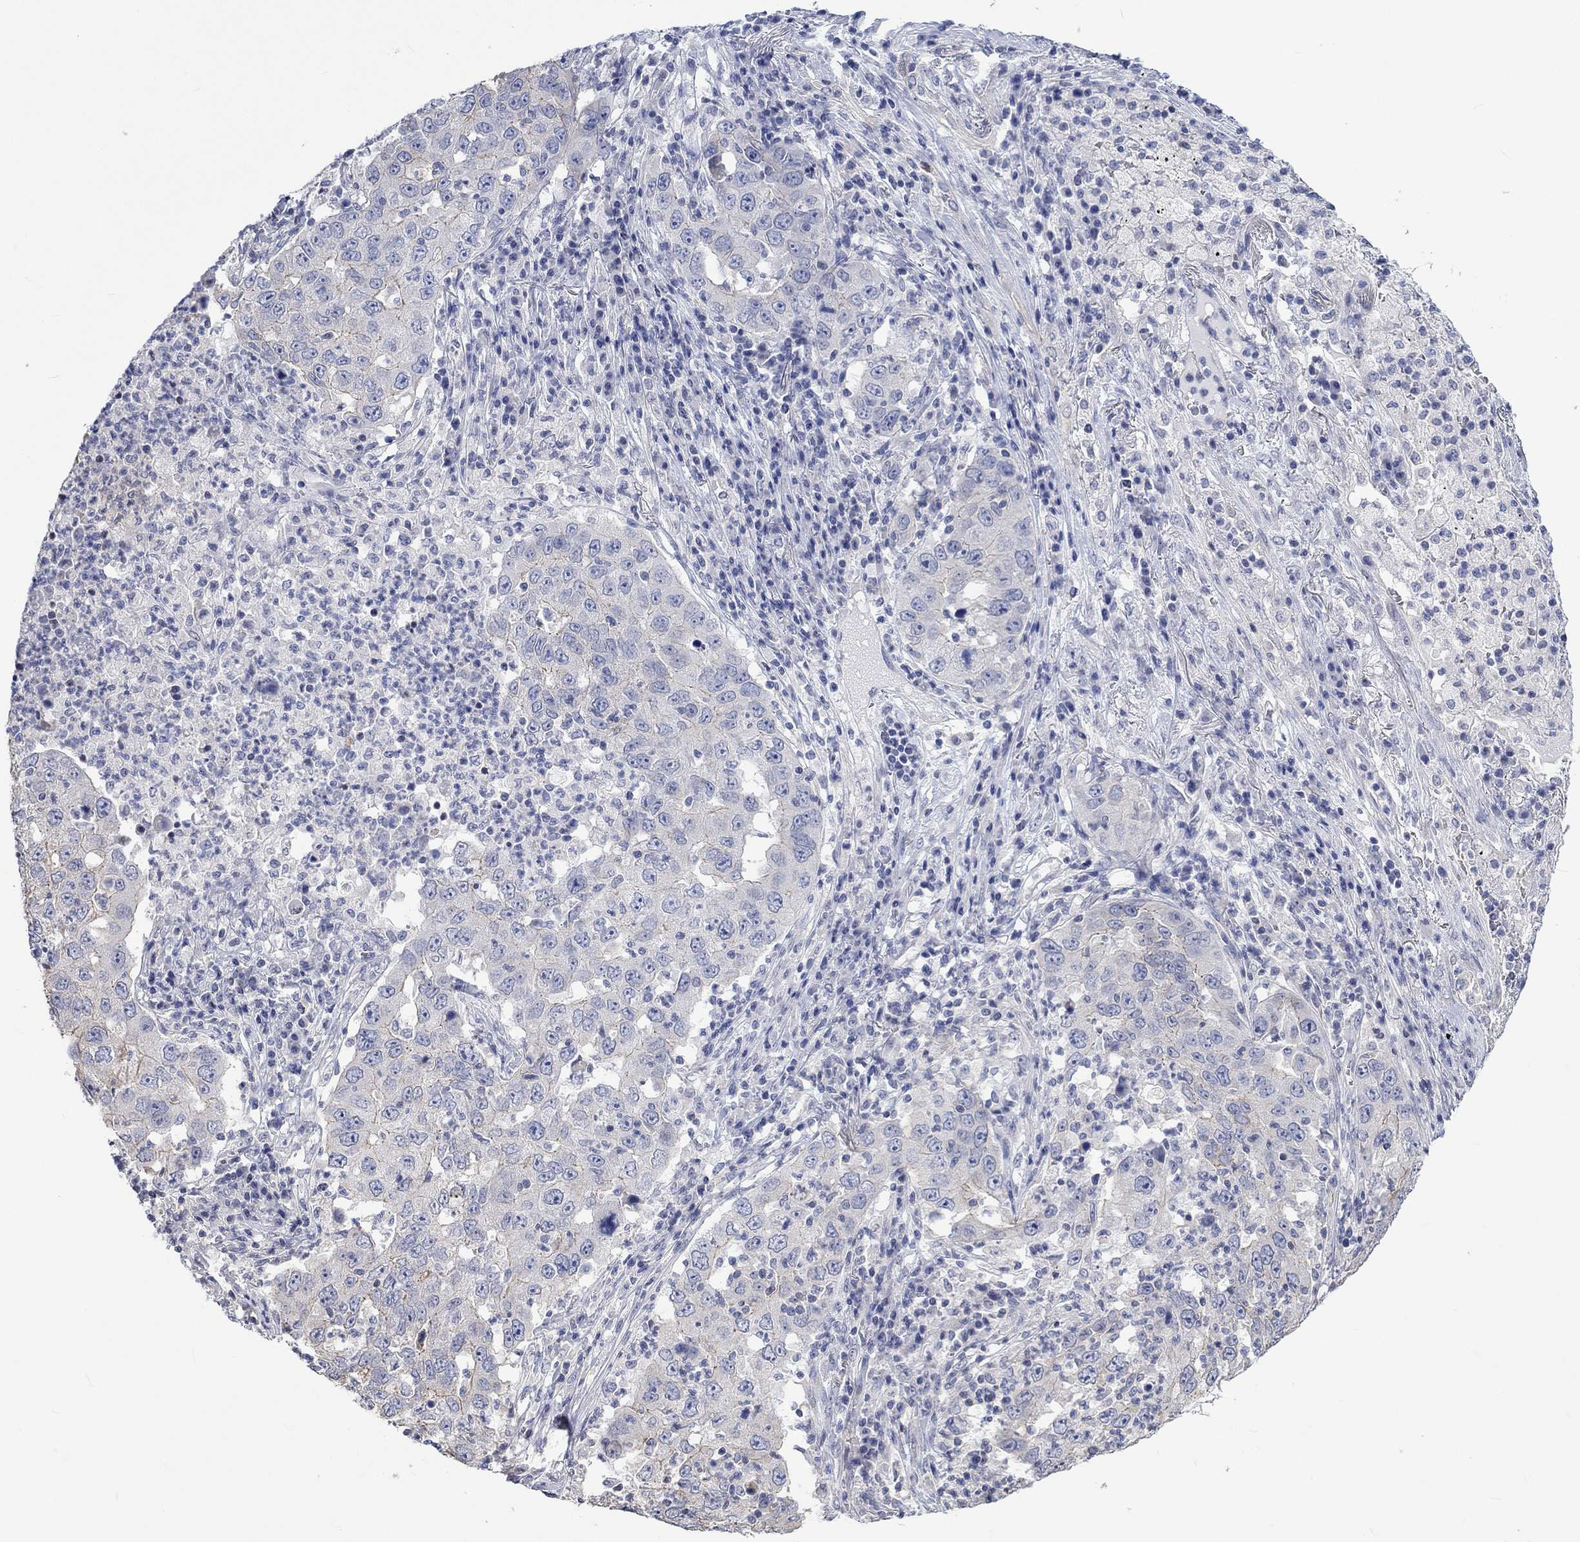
{"staining": {"intensity": "moderate", "quantity": "<25%", "location": "cytoplasmic/membranous"}, "tissue": "lung cancer", "cell_type": "Tumor cells", "image_type": "cancer", "snomed": [{"axis": "morphology", "description": "Adenocarcinoma, NOS"}, {"axis": "topography", "description": "Lung"}], "caption": "Adenocarcinoma (lung) stained for a protein reveals moderate cytoplasmic/membranous positivity in tumor cells.", "gene": "AGRP", "patient": {"sex": "male", "age": 73}}